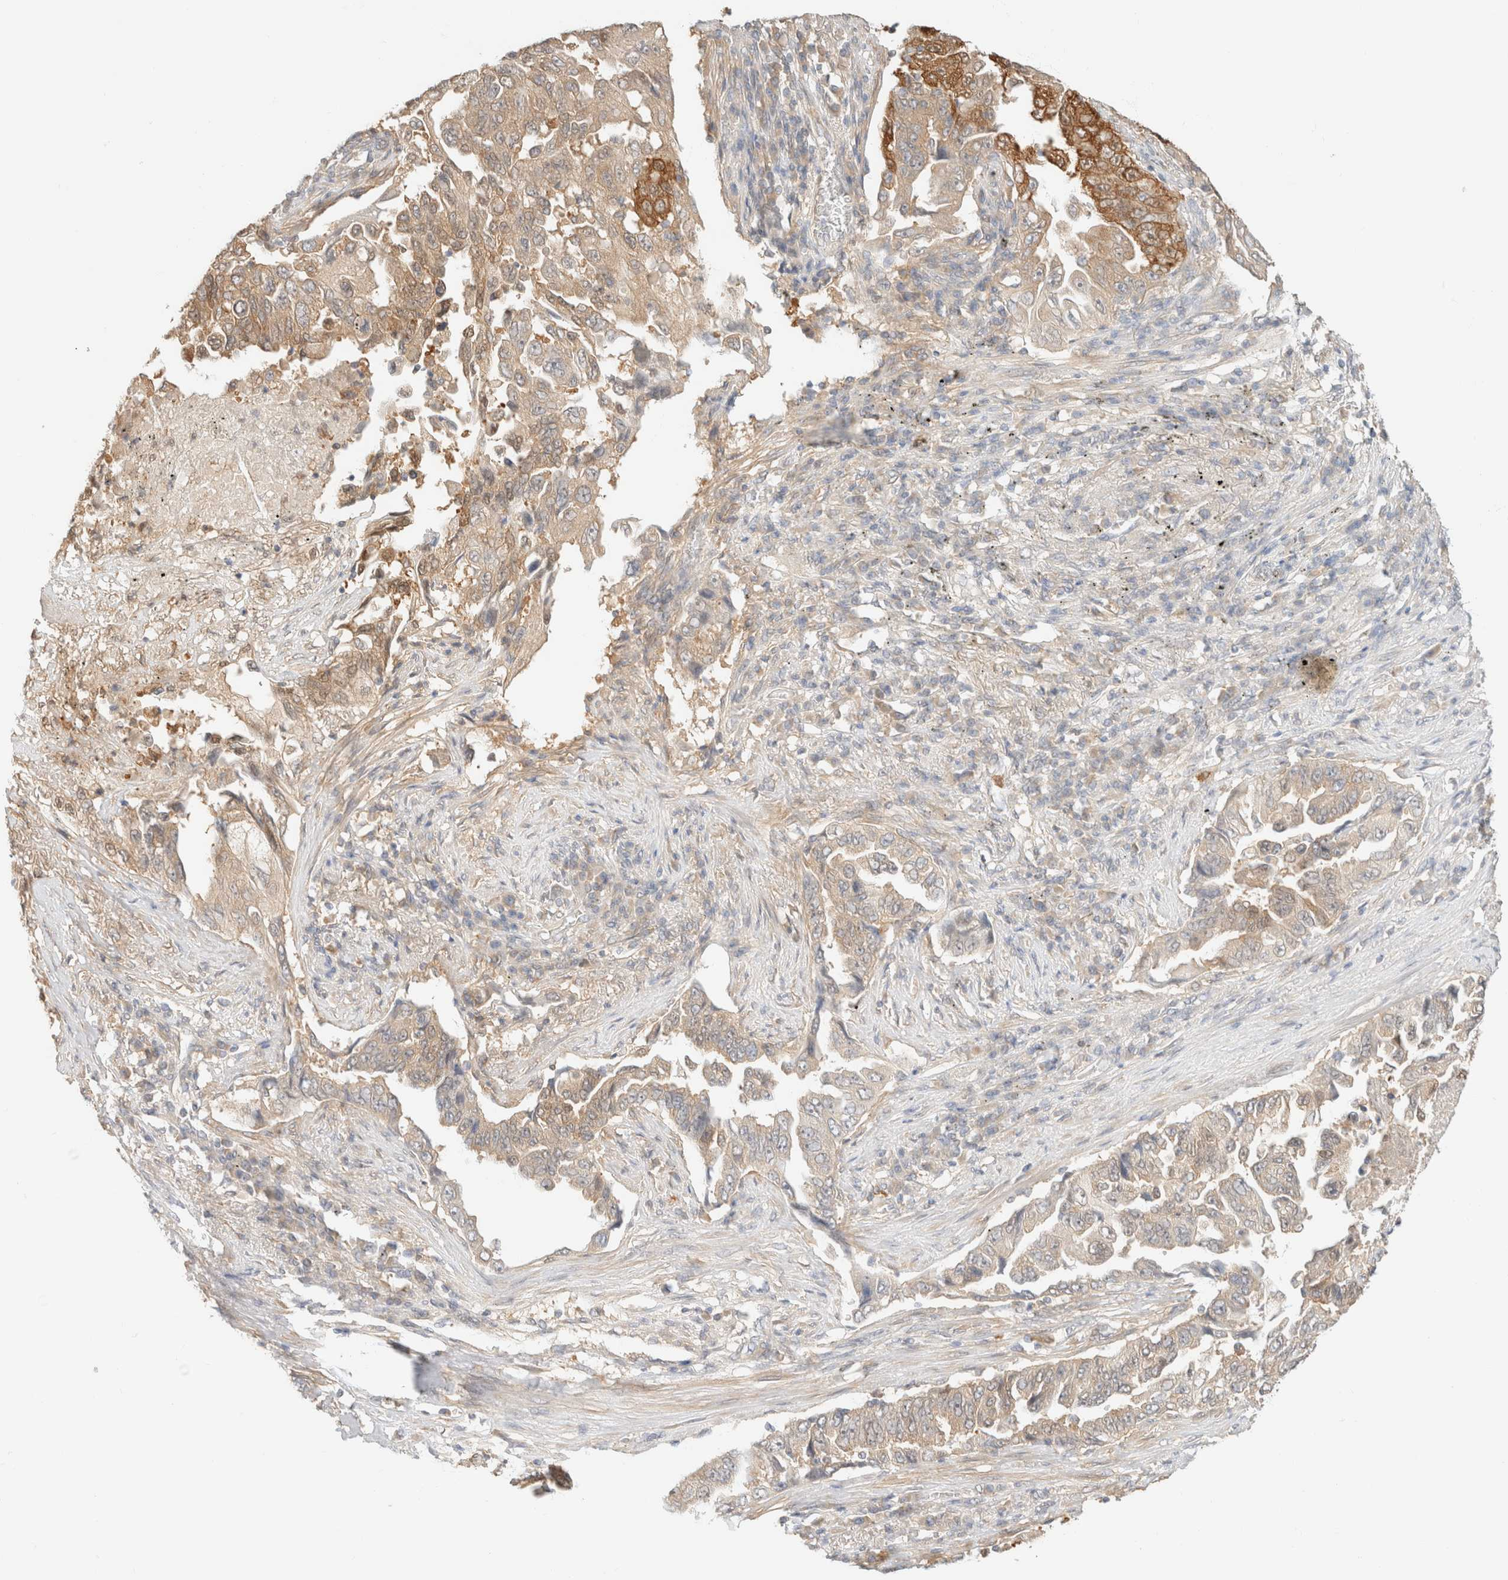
{"staining": {"intensity": "moderate", "quantity": "<25%", "location": "cytoplasmic/membranous"}, "tissue": "lung cancer", "cell_type": "Tumor cells", "image_type": "cancer", "snomed": [{"axis": "morphology", "description": "Adenocarcinoma, NOS"}, {"axis": "topography", "description": "Lung"}], "caption": "High-magnification brightfield microscopy of lung cancer stained with DAB (3,3'-diaminobenzidine) (brown) and counterstained with hematoxylin (blue). tumor cells exhibit moderate cytoplasmic/membranous staining is present in approximately<25% of cells.", "gene": "GPI", "patient": {"sex": "female", "age": 51}}